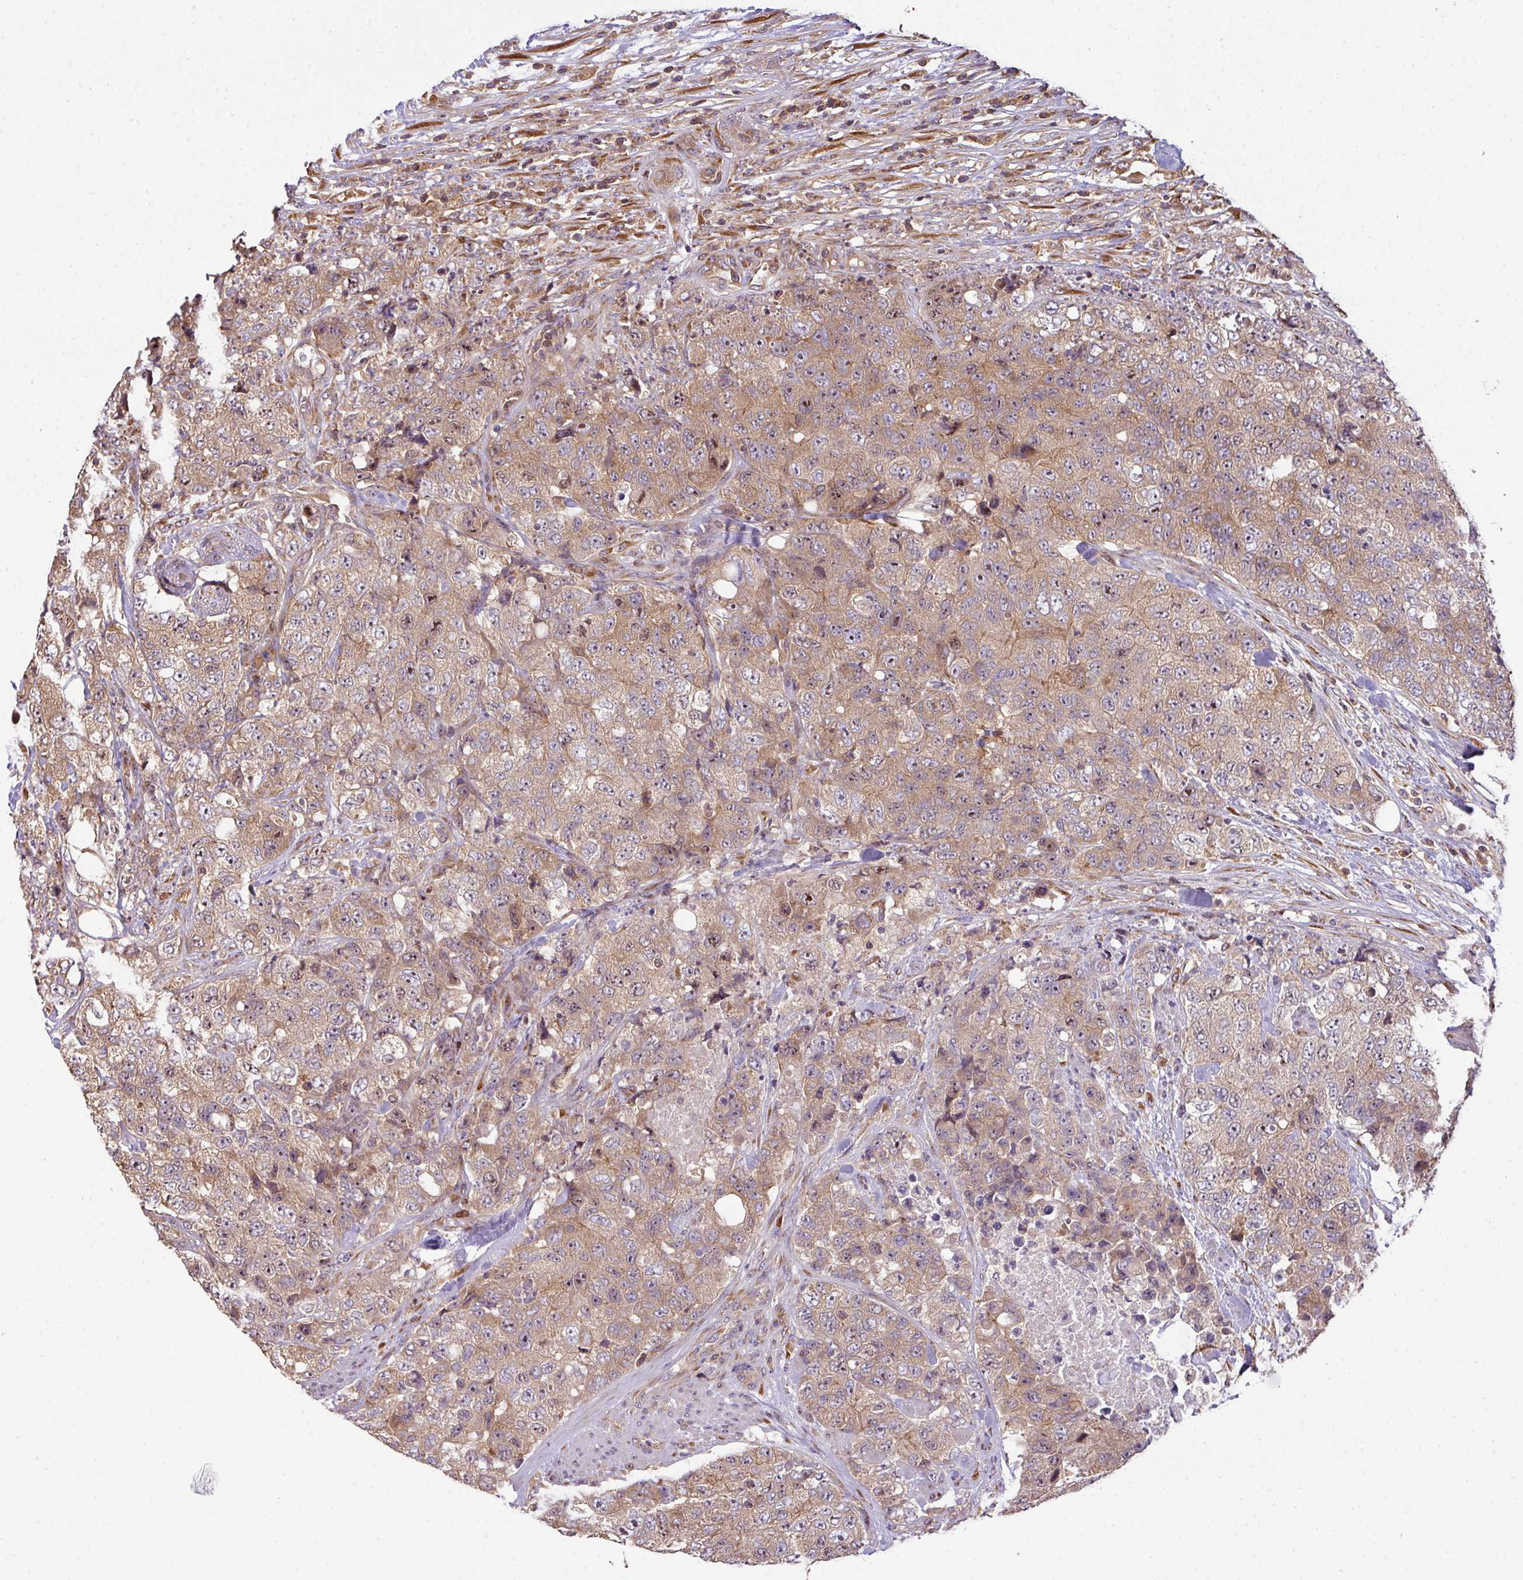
{"staining": {"intensity": "moderate", "quantity": ">75%", "location": "cytoplasmic/membranous,nuclear"}, "tissue": "urothelial cancer", "cell_type": "Tumor cells", "image_type": "cancer", "snomed": [{"axis": "morphology", "description": "Urothelial carcinoma, High grade"}, {"axis": "topography", "description": "Urinary bladder"}], "caption": "Immunohistochemistry (IHC) image of neoplastic tissue: human high-grade urothelial carcinoma stained using IHC exhibits medium levels of moderate protein expression localized specifically in the cytoplasmic/membranous and nuclear of tumor cells, appearing as a cytoplasmic/membranous and nuclear brown color.", "gene": "VENTX", "patient": {"sex": "female", "age": 78}}